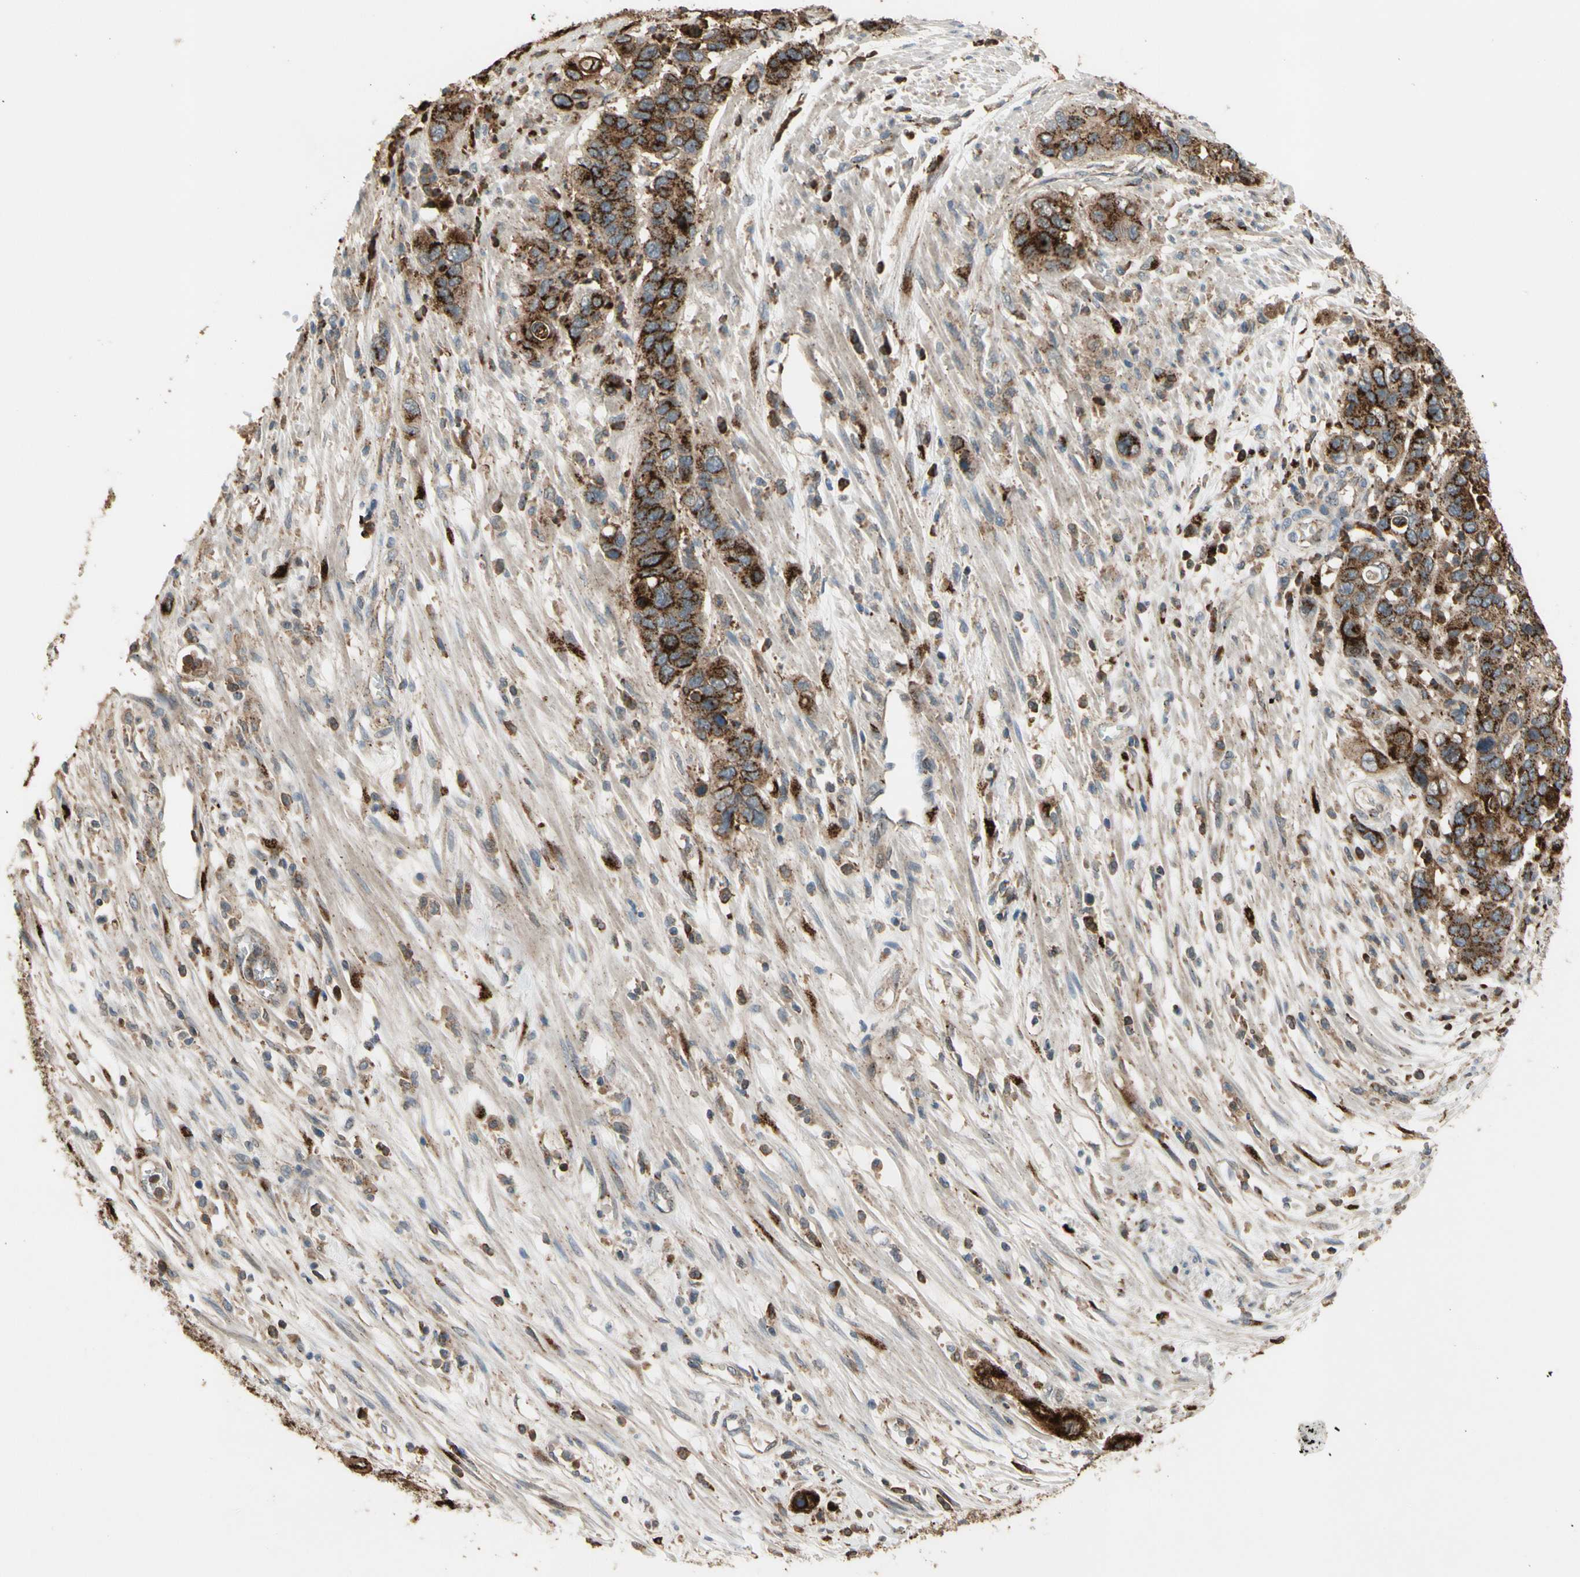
{"staining": {"intensity": "strong", "quantity": ">75%", "location": "cytoplasmic/membranous"}, "tissue": "pancreatic cancer", "cell_type": "Tumor cells", "image_type": "cancer", "snomed": [{"axis": "morphology", "description": "Adenocarcinoma, NOS"}, {"axis": "topography", "description": "Pancreas"}], "caption": "Pancreatic cancer was stained to show a protein in brown. There is high levels of strong cytoplasmic/membranous expression in approximately >75% of tumor cells.", "gene": "GALNT5", "patient": {"sex": "female", "age": 71}}